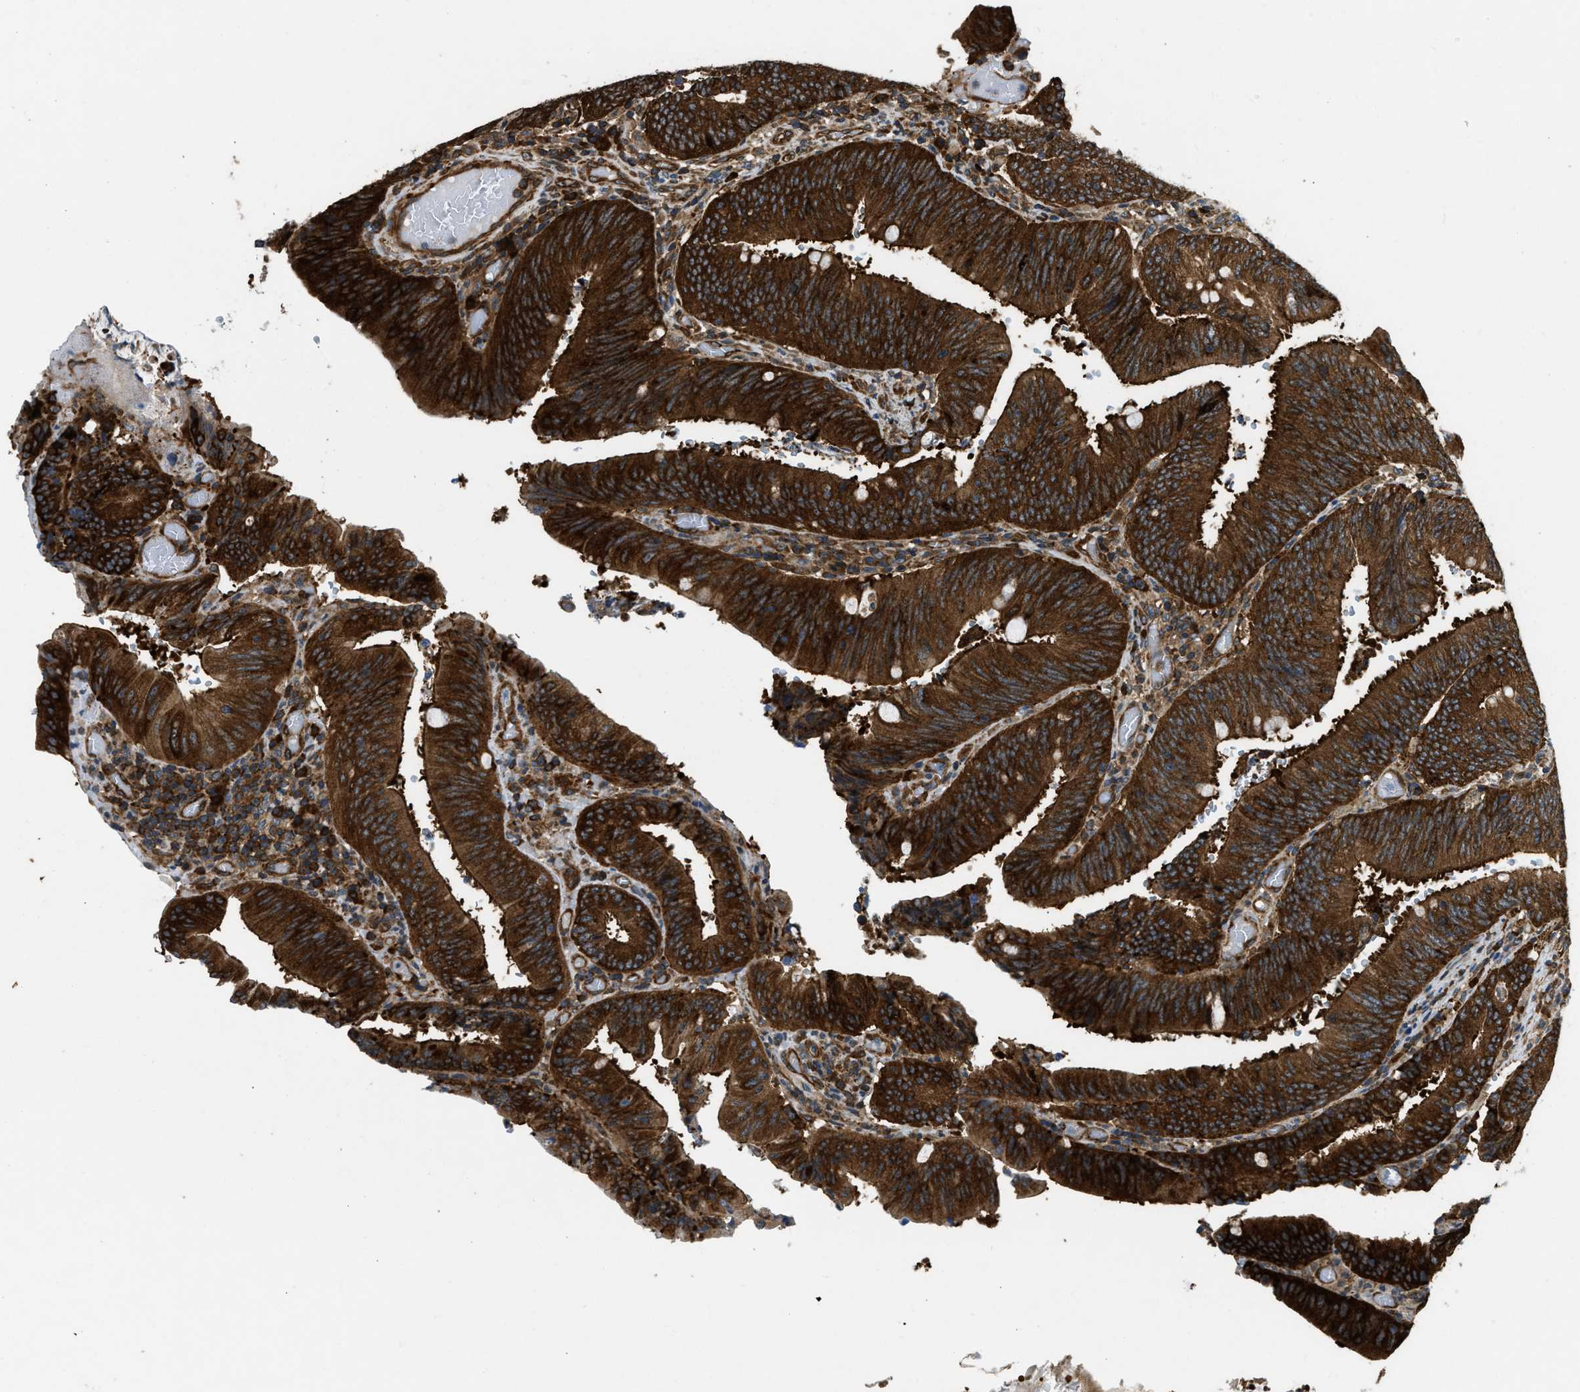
{"staining": {"intensity": "strong", "quantity": ">75%", "location": "cytoplasmic/membranous"}, "tissue": "colorectal cancer", "cell_type": "Tumor cells", "image_type": "cancer", "snomed": [{"axis": "morphology", "description": "Normal tissue, NOS"}, {"axis": "morphology", "description": "Adenocarcinoma, NOS"}, {"axis": "topography", "description": "Rectum"}], "caption": "A high amount of strong cytoplasmic/membranous staining is identified in about >75% of tumor cells in colorectal cancer tissue.", "gene": "RASGRF2", "patient": {"sex": "female", "age": 66}}